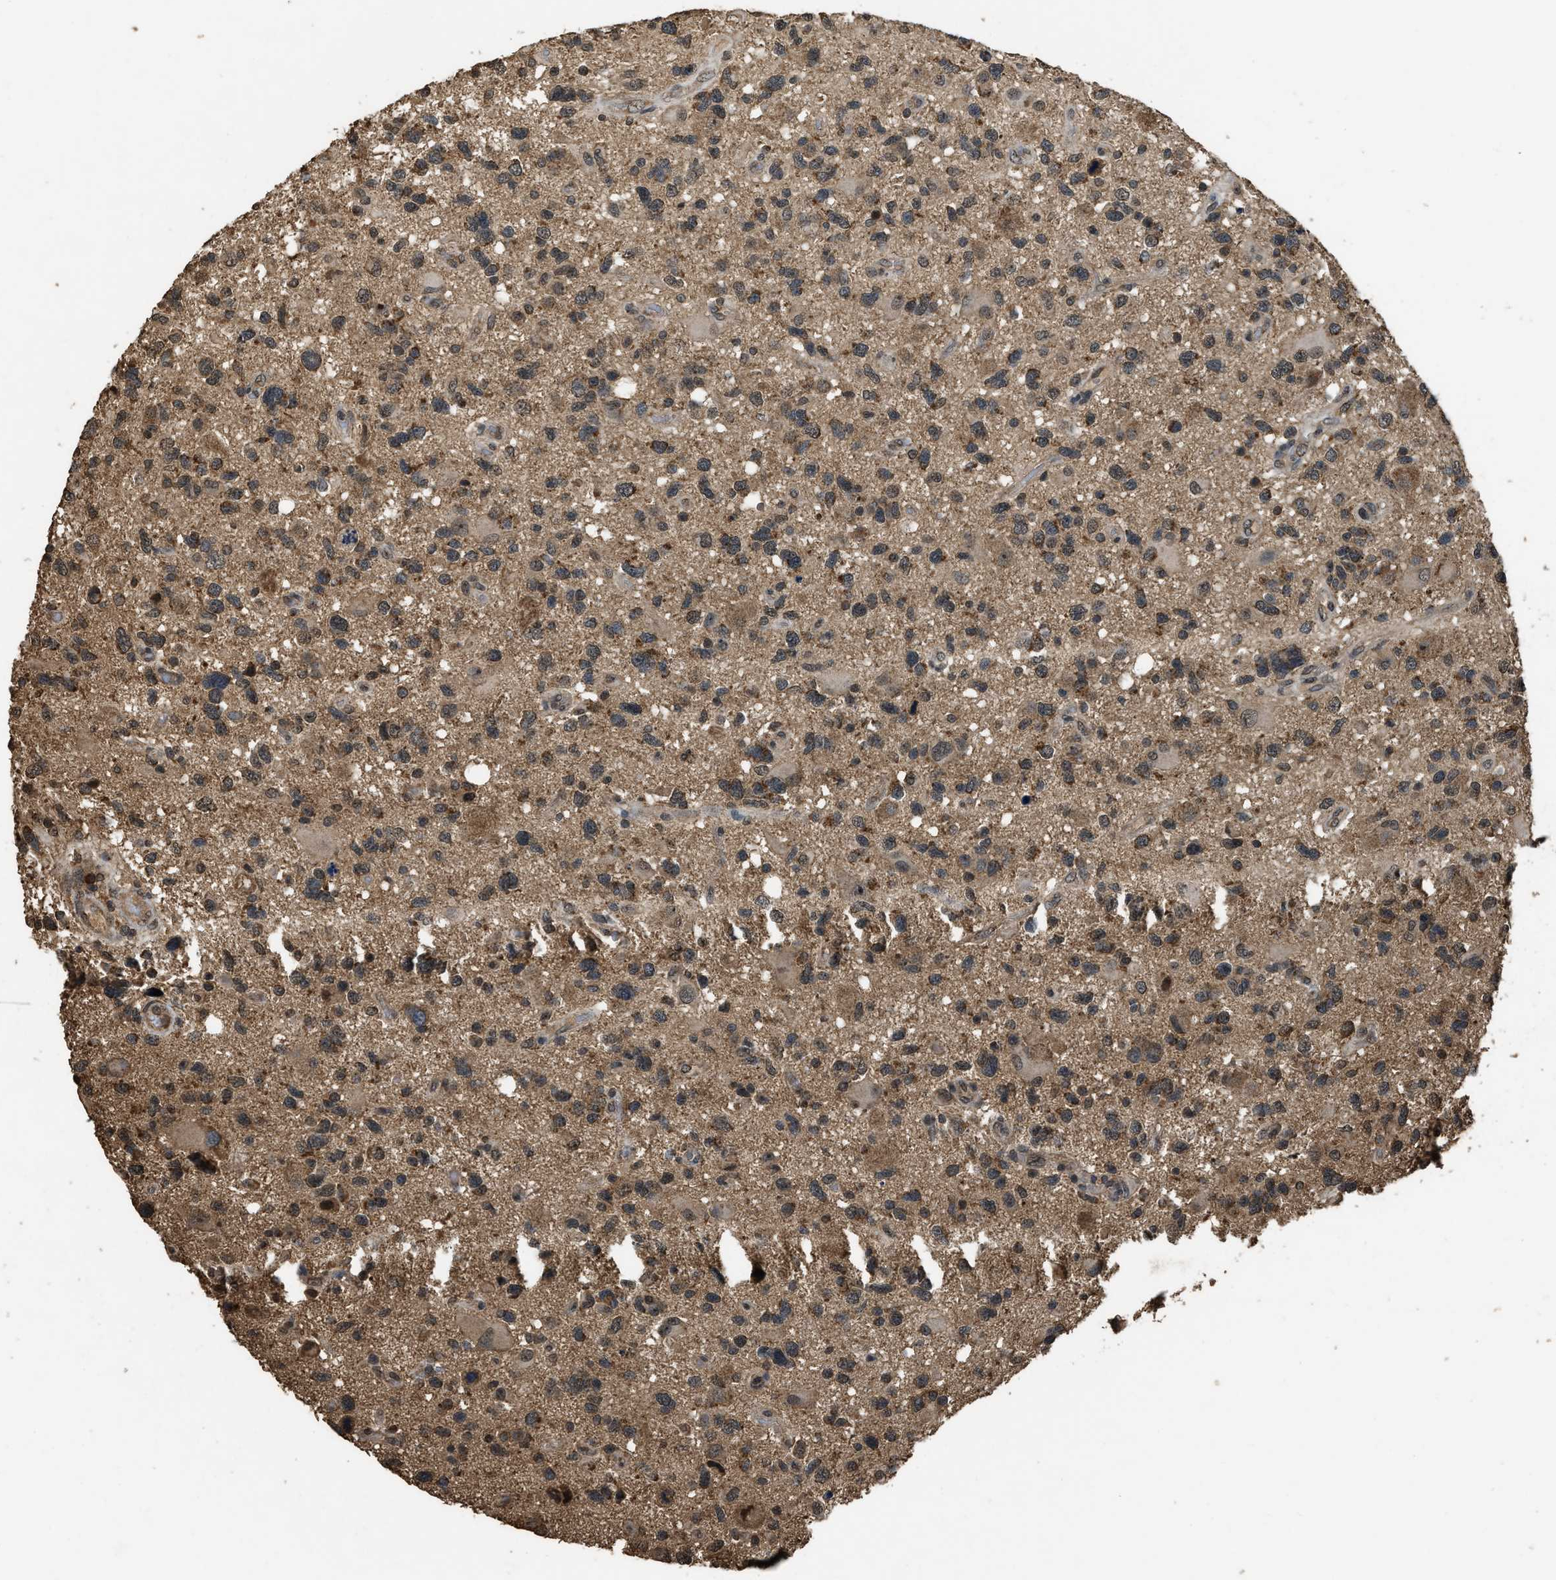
{"staining": {"intensity": "moderate", "quantity": ">75%", "location": "cytoplasmic/membranous"}, "tissue": "glioma", "cell_type": "Tumor cells", "image_type": "cancer", "snomed": [{"axis": "morphology", "description": "Glioma, malignant, High grade"}, {"axis": "topography", "description": "Brain"}], "caption": "This is a histology image of immunohistochemistry (IHC) staining of glioma, which shows moderate staining in the cytoplasmic/membranous of tumor cells.", "gene": "DENND6B", "patient": {"sex": "male", "age": 33}}